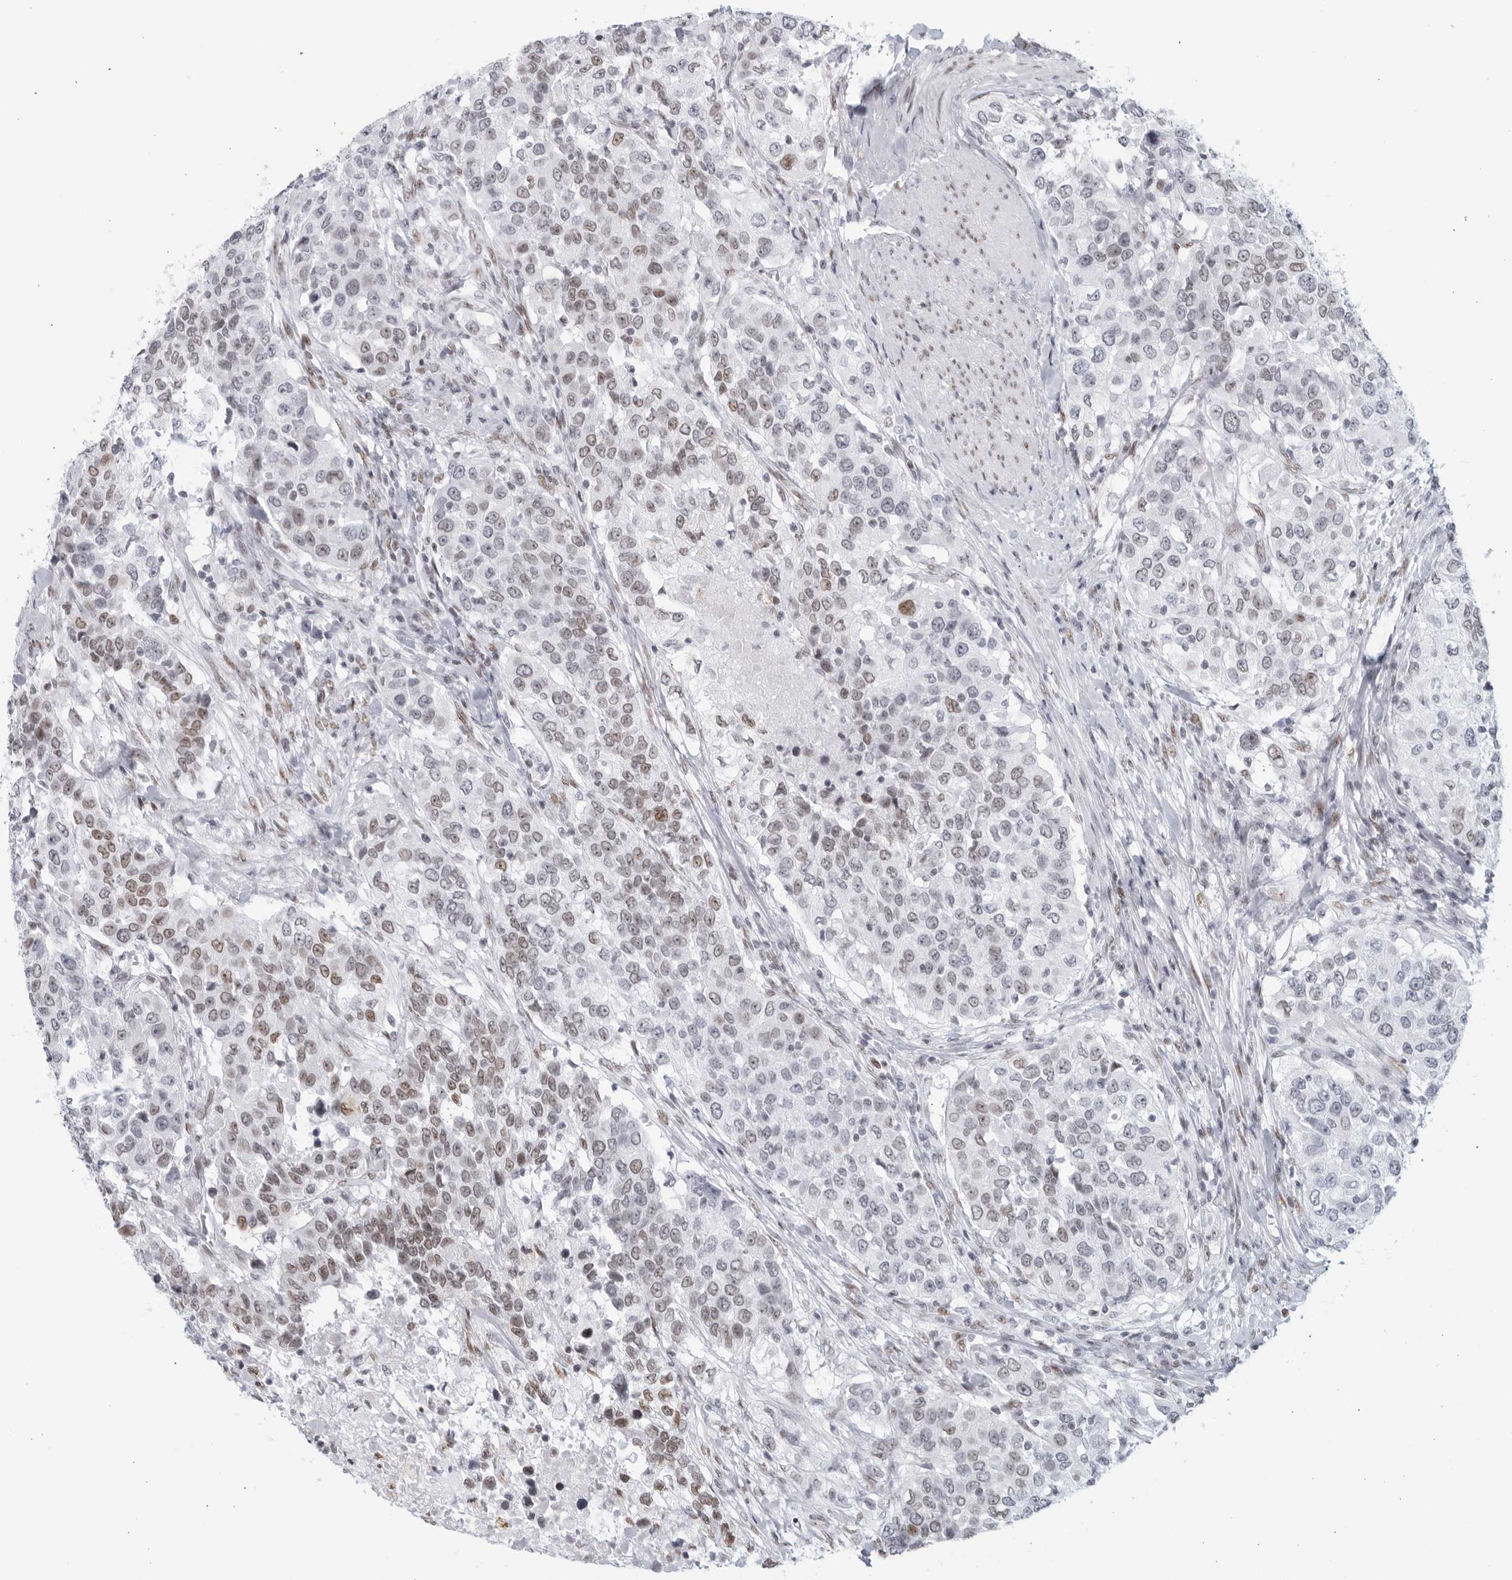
{"staining": {"intensity": "moderate", "quantity": "<25%", "location": "nuclear"}, "tissue": "urothelial cancer", "cell_type": "Tumor cells", "image_type": "cancer", "snomed": [{"axis": "morphology", "description": "Urothelial carcinoma, High grade"}, {"axis": "topography", "description": "Urinary bladder"}], "caption": "This histopathology image displays urothelial cancer stained with immunohistochemistry to label a protein in brown. The nuclear of tumor cells show moderate positivity for the protein. Nuclei are counter-stained blue.", "gene": "HP1BP3", "patient": {"sex": "female", "age": 80}}